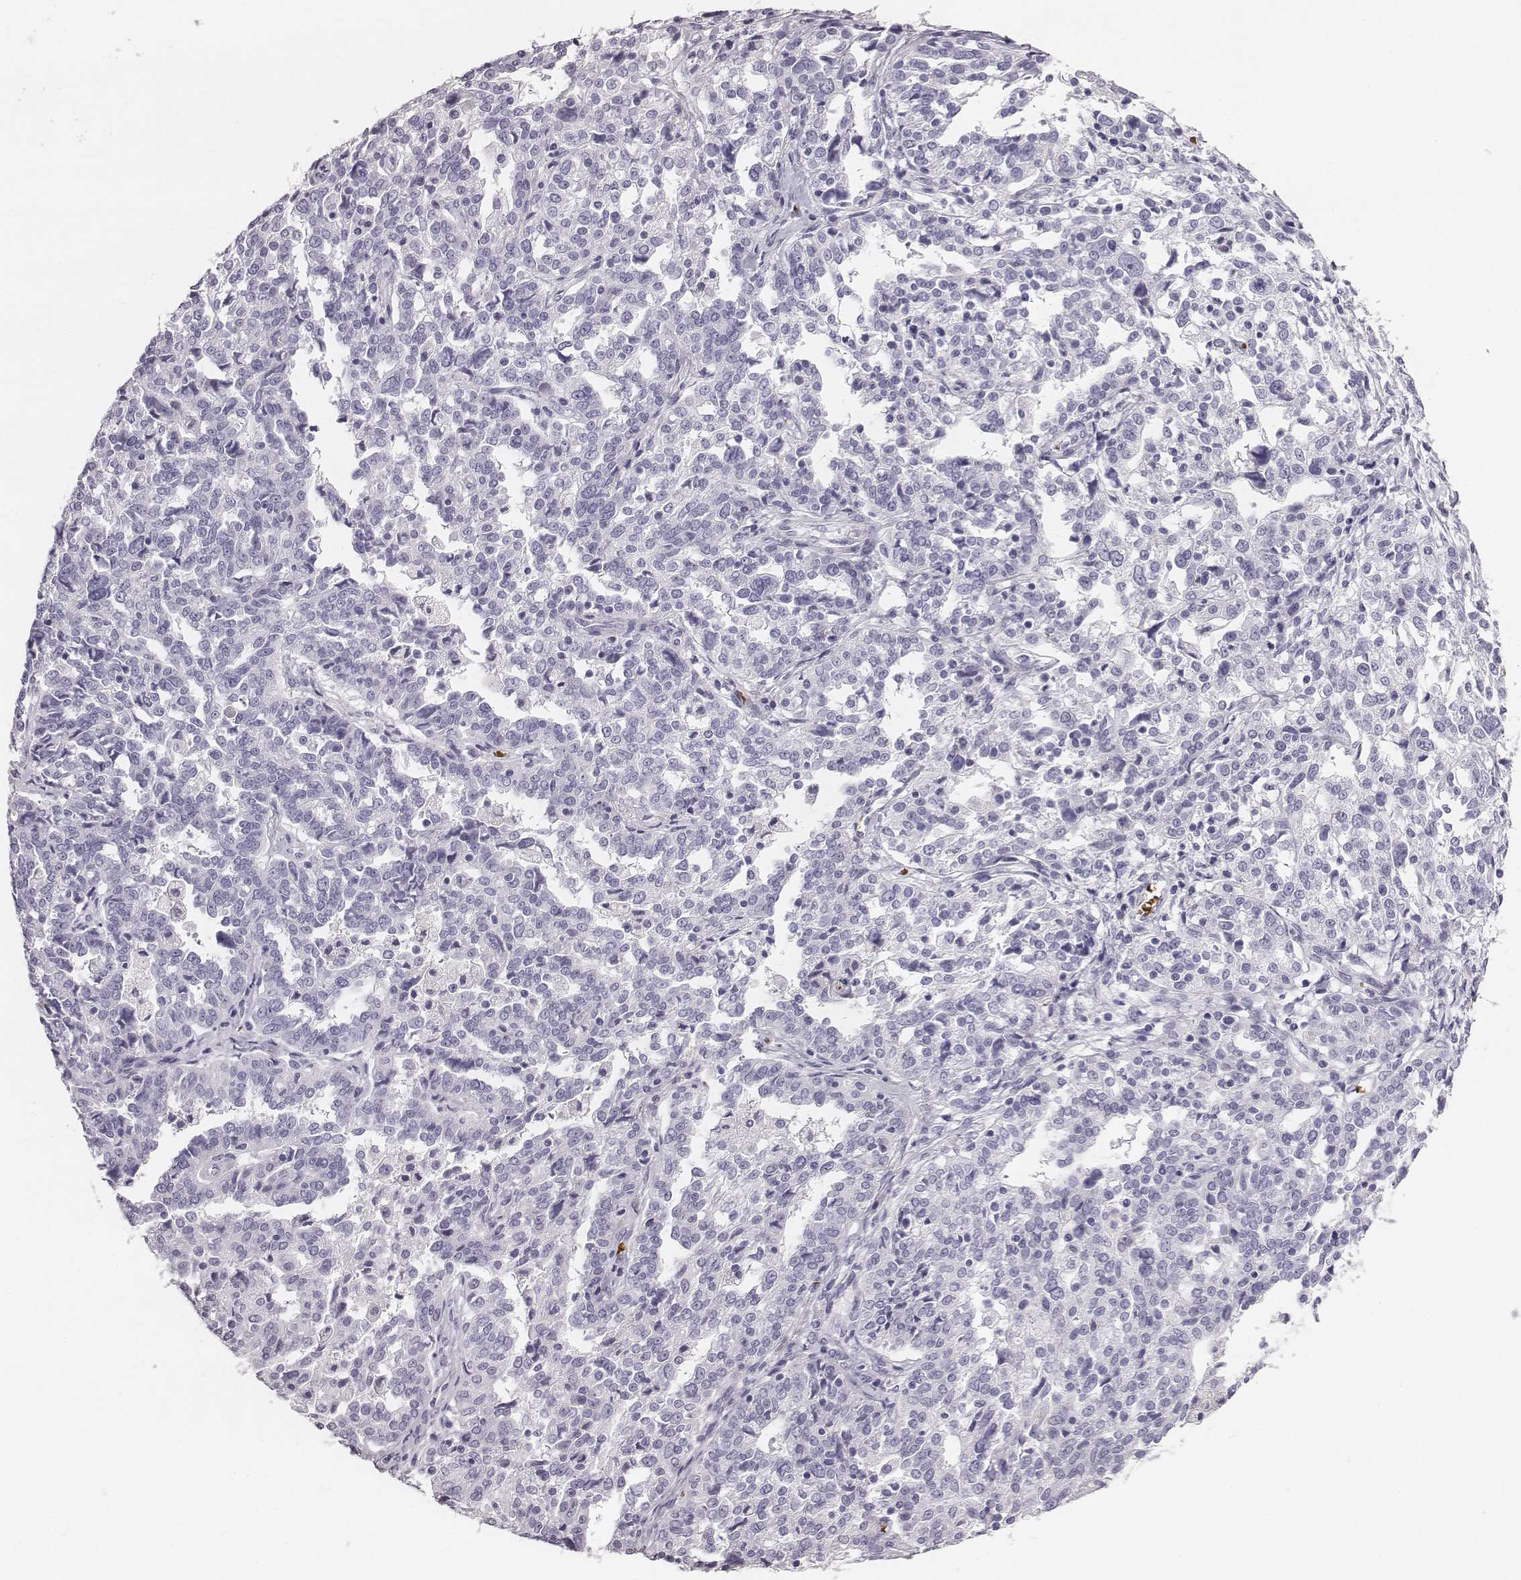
{"staining": {"intensity": "negative", "quantity": "none", "location": "none"}, "tissue": "ovarian cancer", "cell_type": "Tumor cells", "image_type": "cancer", "snomed": [{"axis": "morphology", "description": "Cystadenocarcinoma, serous, NOS"}, {"axis": "topography", "description": "Ovary"}], "caption": "Tumor cells show no significant protein expression in ovarian cancer. (Stains: DAB IHC with hematoxylin counter stain, Microscopy: brightfield microscopy at high magnification).", "gene": "HBZ", "patient": {"sex": "female", "age": 67}}